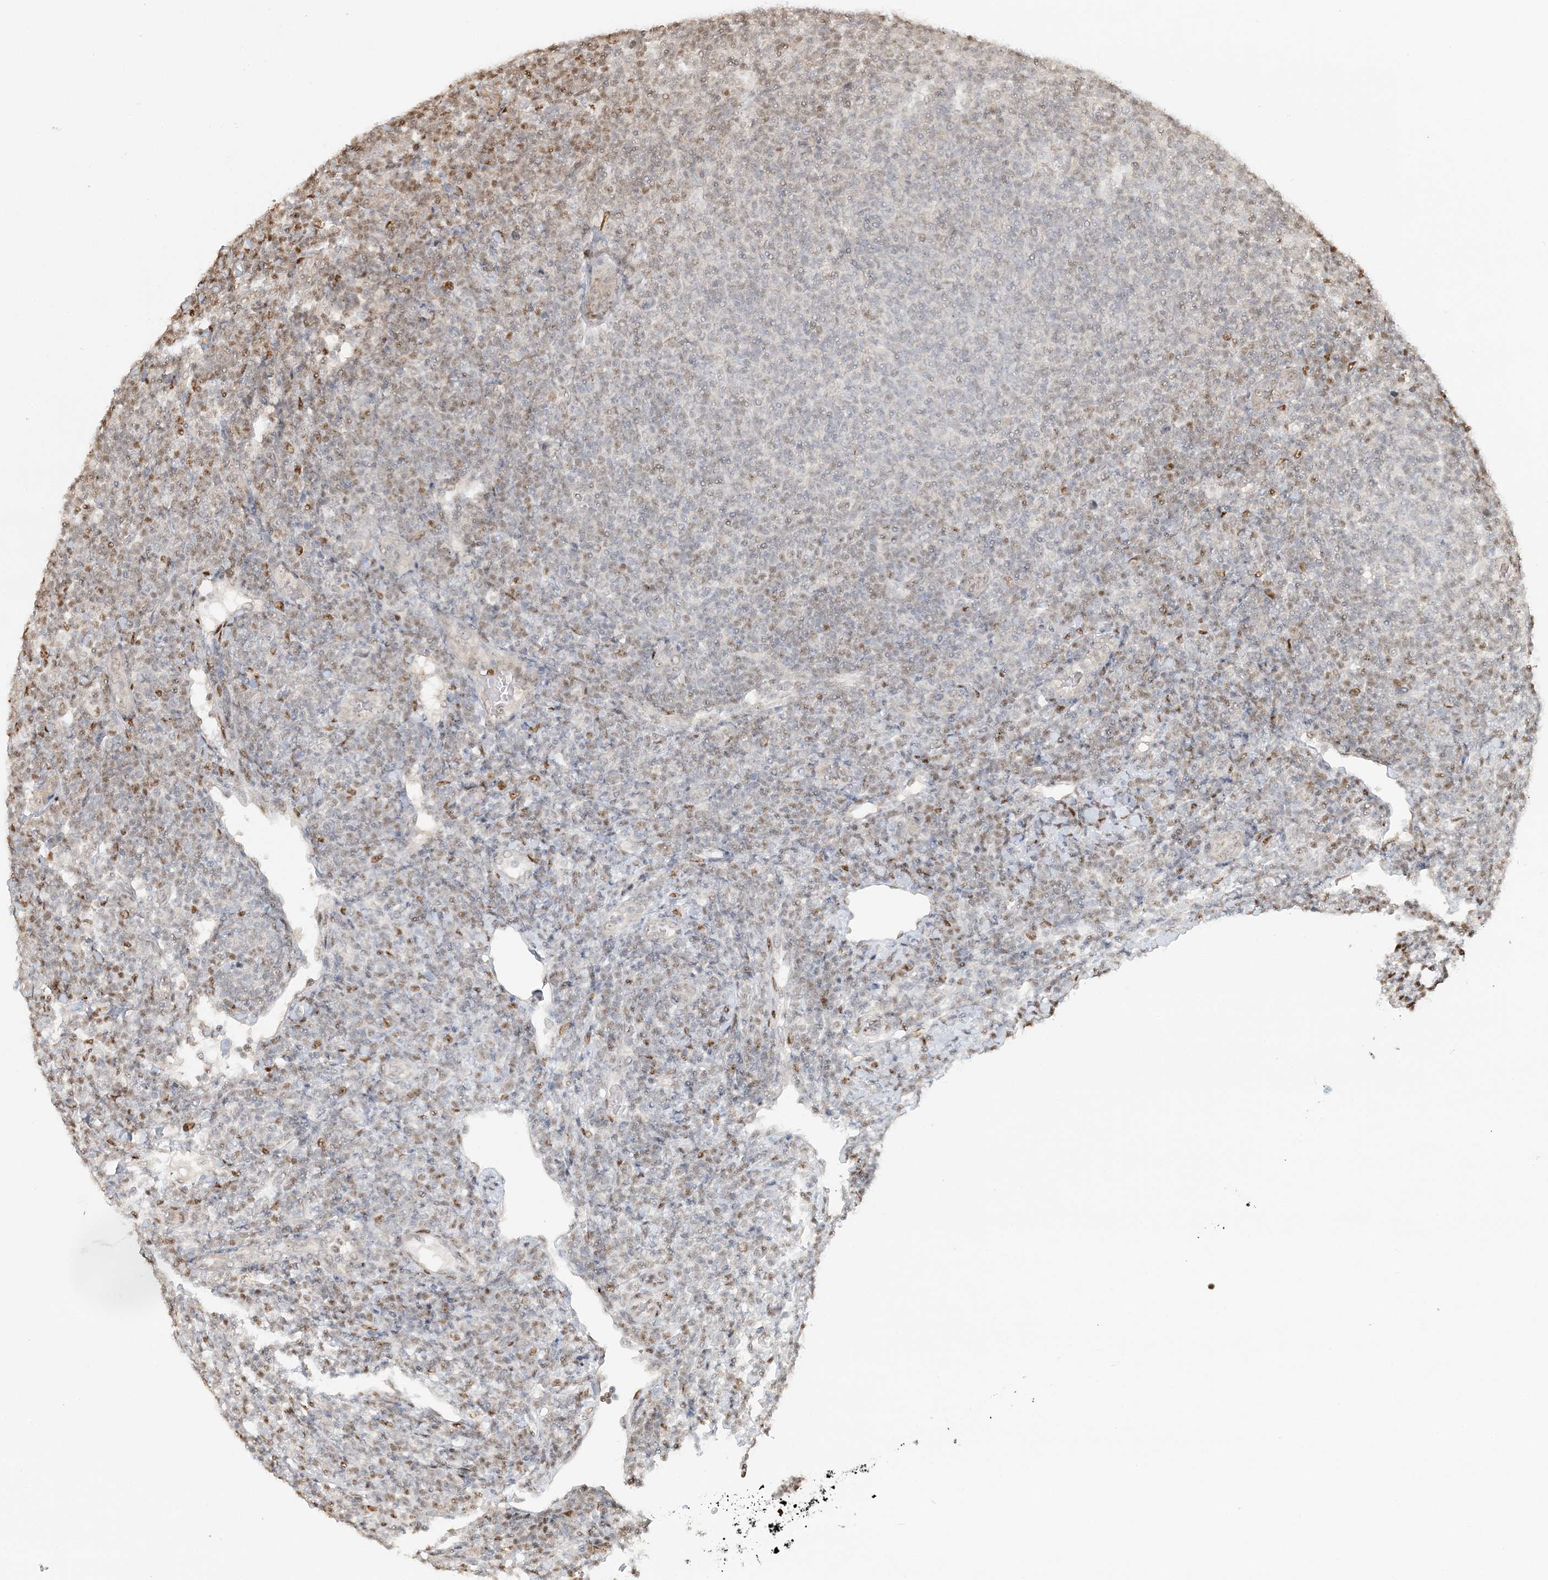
{"staining": {"intensity": "moderate", "quantity": "<25%", "location": "nuclear"}, "tissue": "lymphoma", "cell_type": "Tumor cells", "image_type": "cancer", "snomed": [{"axis": "morphology", "description": "Malignant lymphoma, non-Hodgkin's type, Low grade"}, {"axis": "topography", "description": "Lymph node"}], "caption": "Immunohistochemical staining of malignant lymphoma, non-Hodgkin's type (low-grade) displays moderate nuclear protein staining in about <25% of tumor cells.", "gene": "SUMO2", "patient": {"sex": "male", "age": 66}}